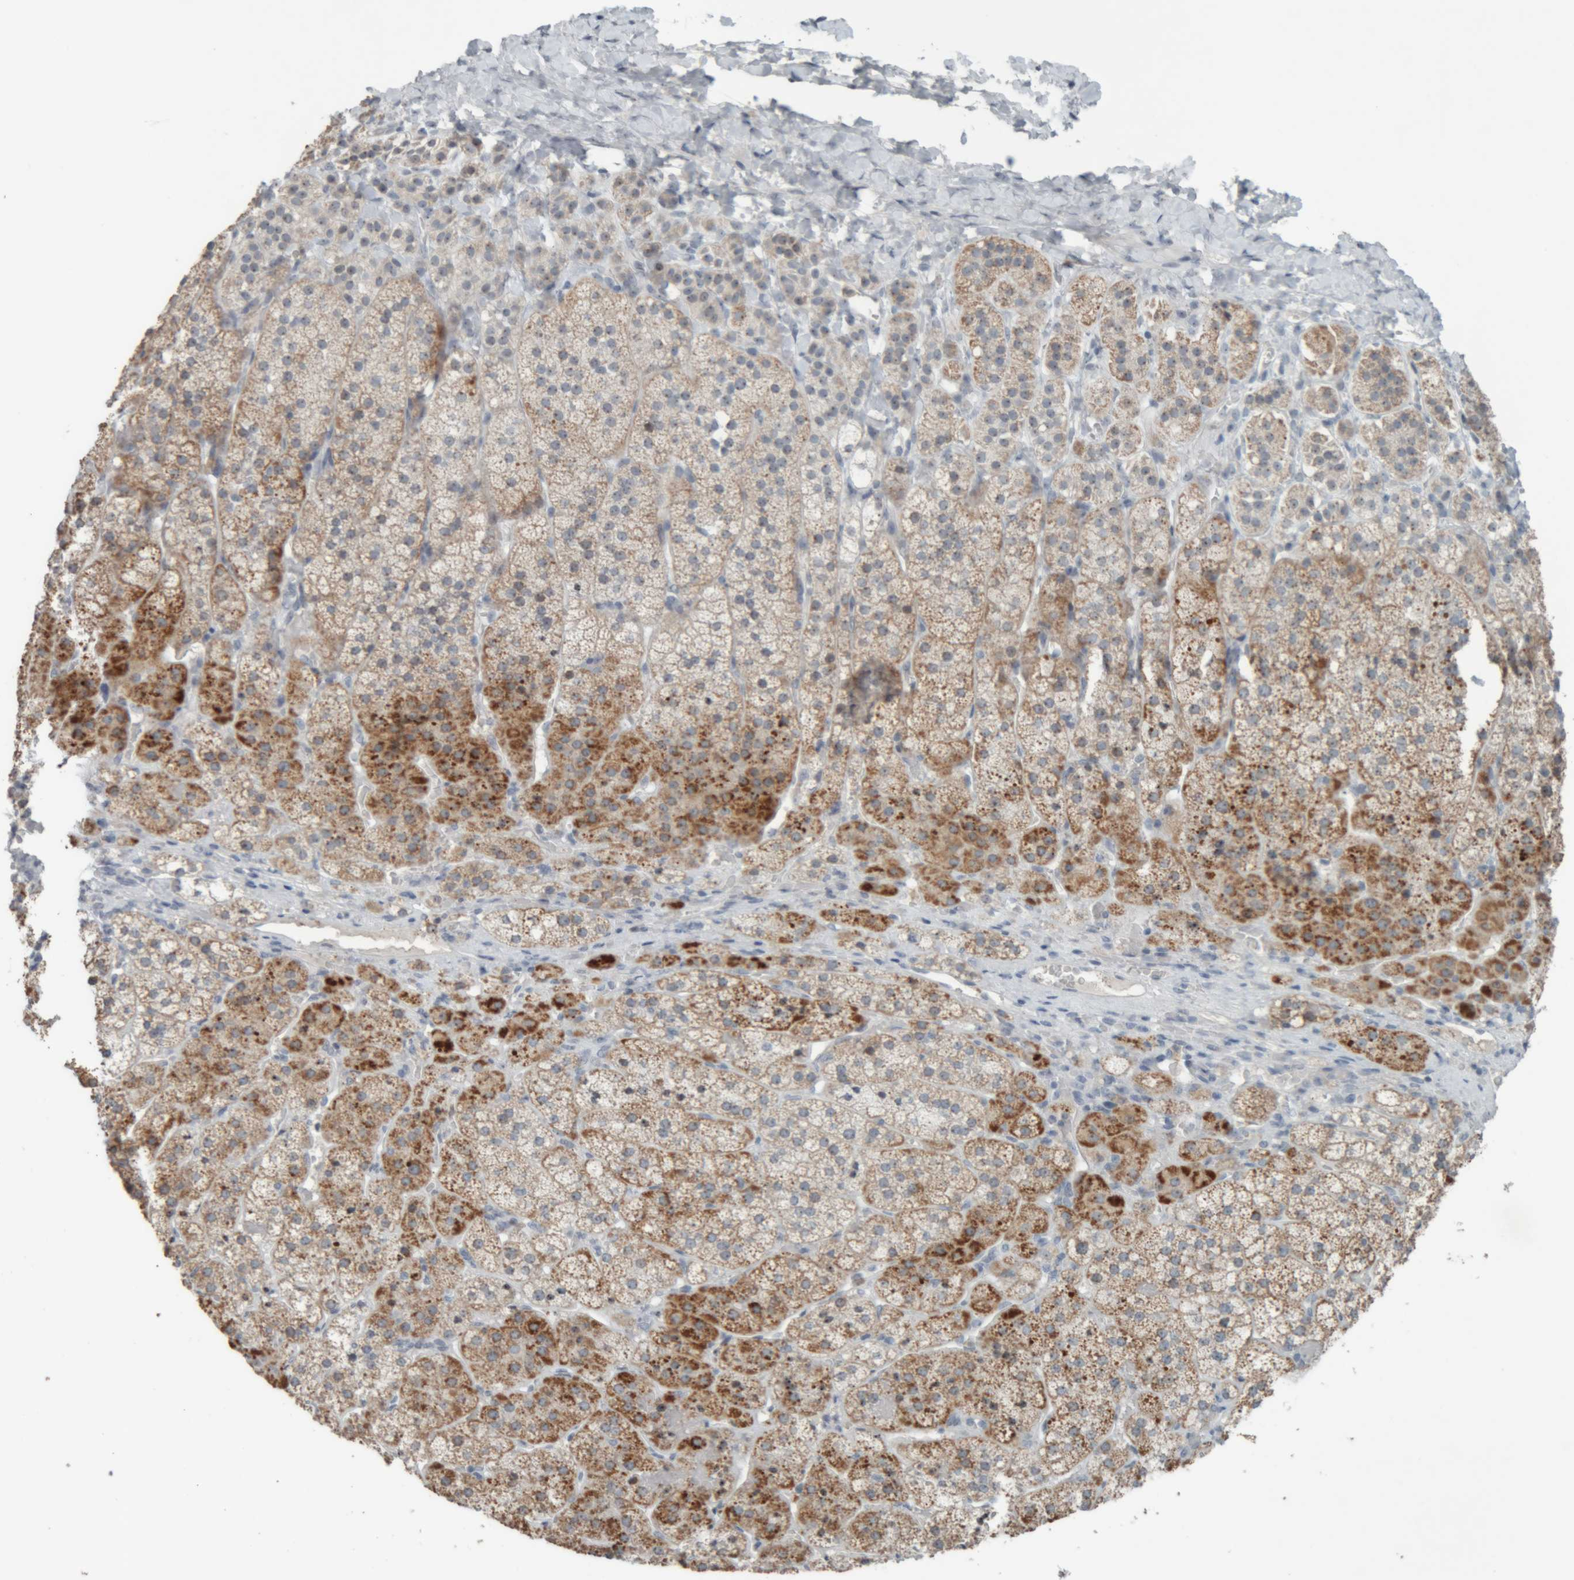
{"staining": {"intensity": "moderate", "quantity": "25%-75%", "location": "cytoplasmic/membranous"}, "tissue": "adrenal gland", "cell_type": "Glandular cells", "image_type": "normal", "snomed": [{"axis": "morphology", "description": "Normal tissue, NOS"}, {"axis": "topography", "description": "Adrenal gland"}], "caption": "Human adrenal gland stained with a brown dye shows moderate cytoplasmic/membranous positive expression in approximately 25%-75% of glandular cells.", "gene": "RPF1", "patient": {"sex": "female", "age": 44}}